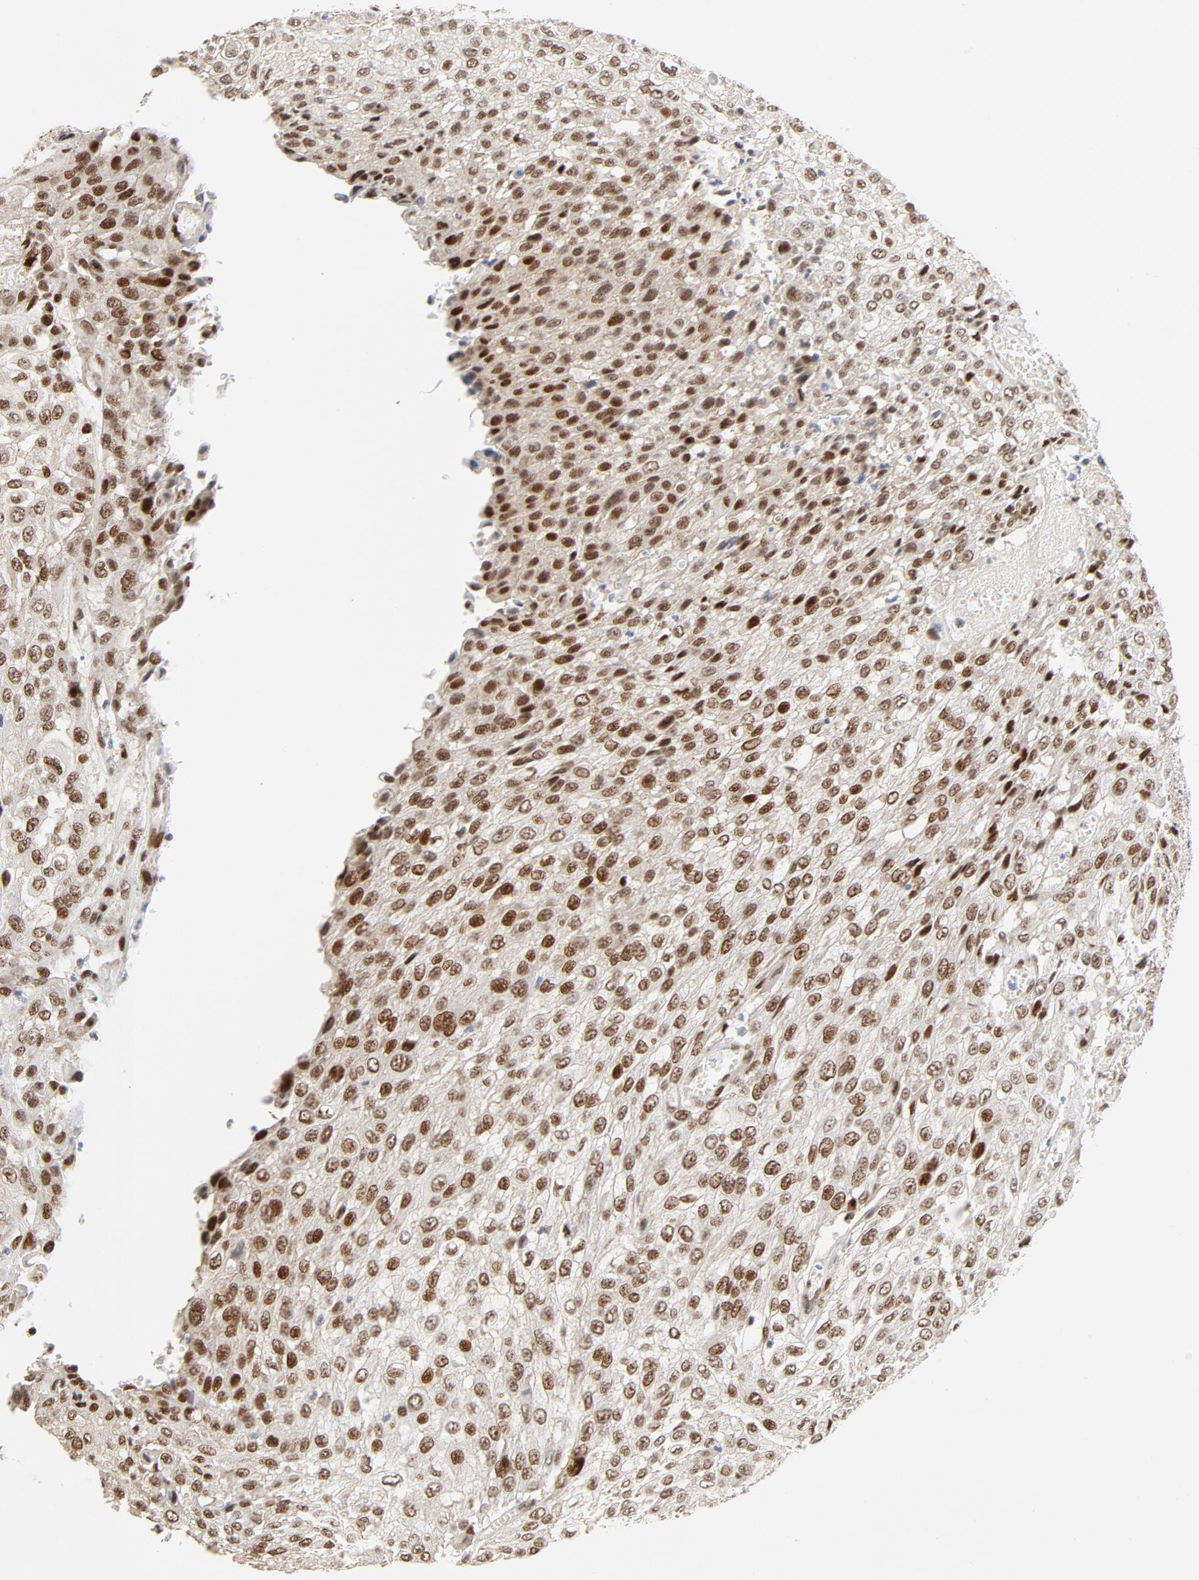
{"staining": {"intensity": "moderate", "quantity": ">75%", "location": "nuclear"}, "tissue": "urothelial cancer", "cell_type": "Tumor cells", "image_type": "cancer", "snomed": [{"axis": "morphology", "description": "Urothelial carcinoma, High grade"}, {"axis": "topography", "description": "Urinary bladder"}], "caption": "About >75% of tumor cells in urothelial carcinoma (high-grade) exhibit moderate nuclear protein staining as visualized by brown immunohistochemical staining.", "gene": "GTF2I", "patient": {"sex": "male", "age": 57}}